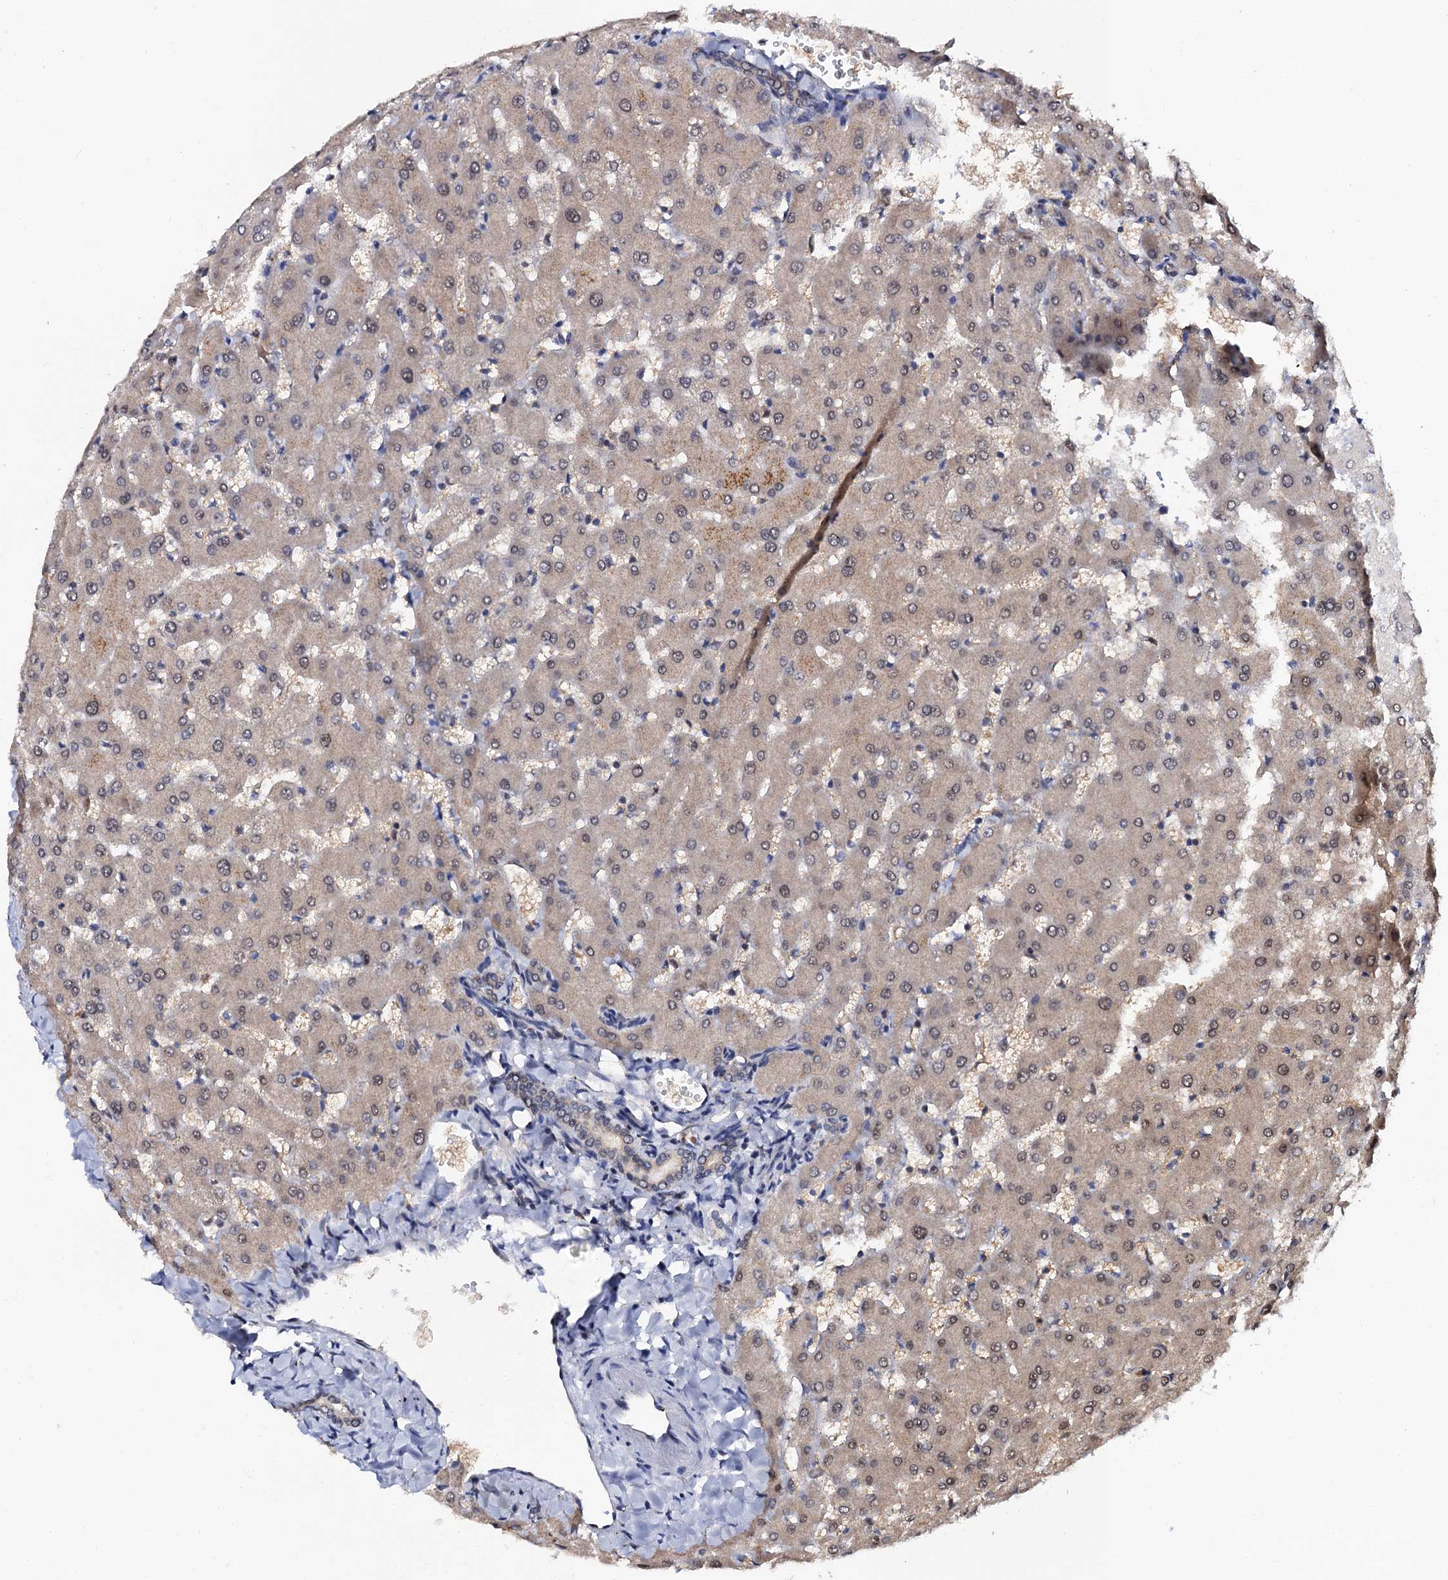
{"staining": {"intensity": "weak", "quantity": "25%-75%", "location": "cytoplasmic/membranous"}, "tissue": "liver", "cell_type": "Cholangiocytes", "image_type": "normal", "snomed": [{"axis": "morphology", "description": "Normal tissue, NOS"}, {"axis": "topography", "description": "Liver"}], "caption": "Benign liver exhibits weak cytoplasmic/membranous positivity in approximately 25%-75% of cholangiocytes, visualized by immunohistochemistry. (DAB (3,3'-diaminobenzidine) = brown stain, brightfield microscopy at high magnification).", "gene": "MIER2", "patient": {"sex": "female", "age": 63}}